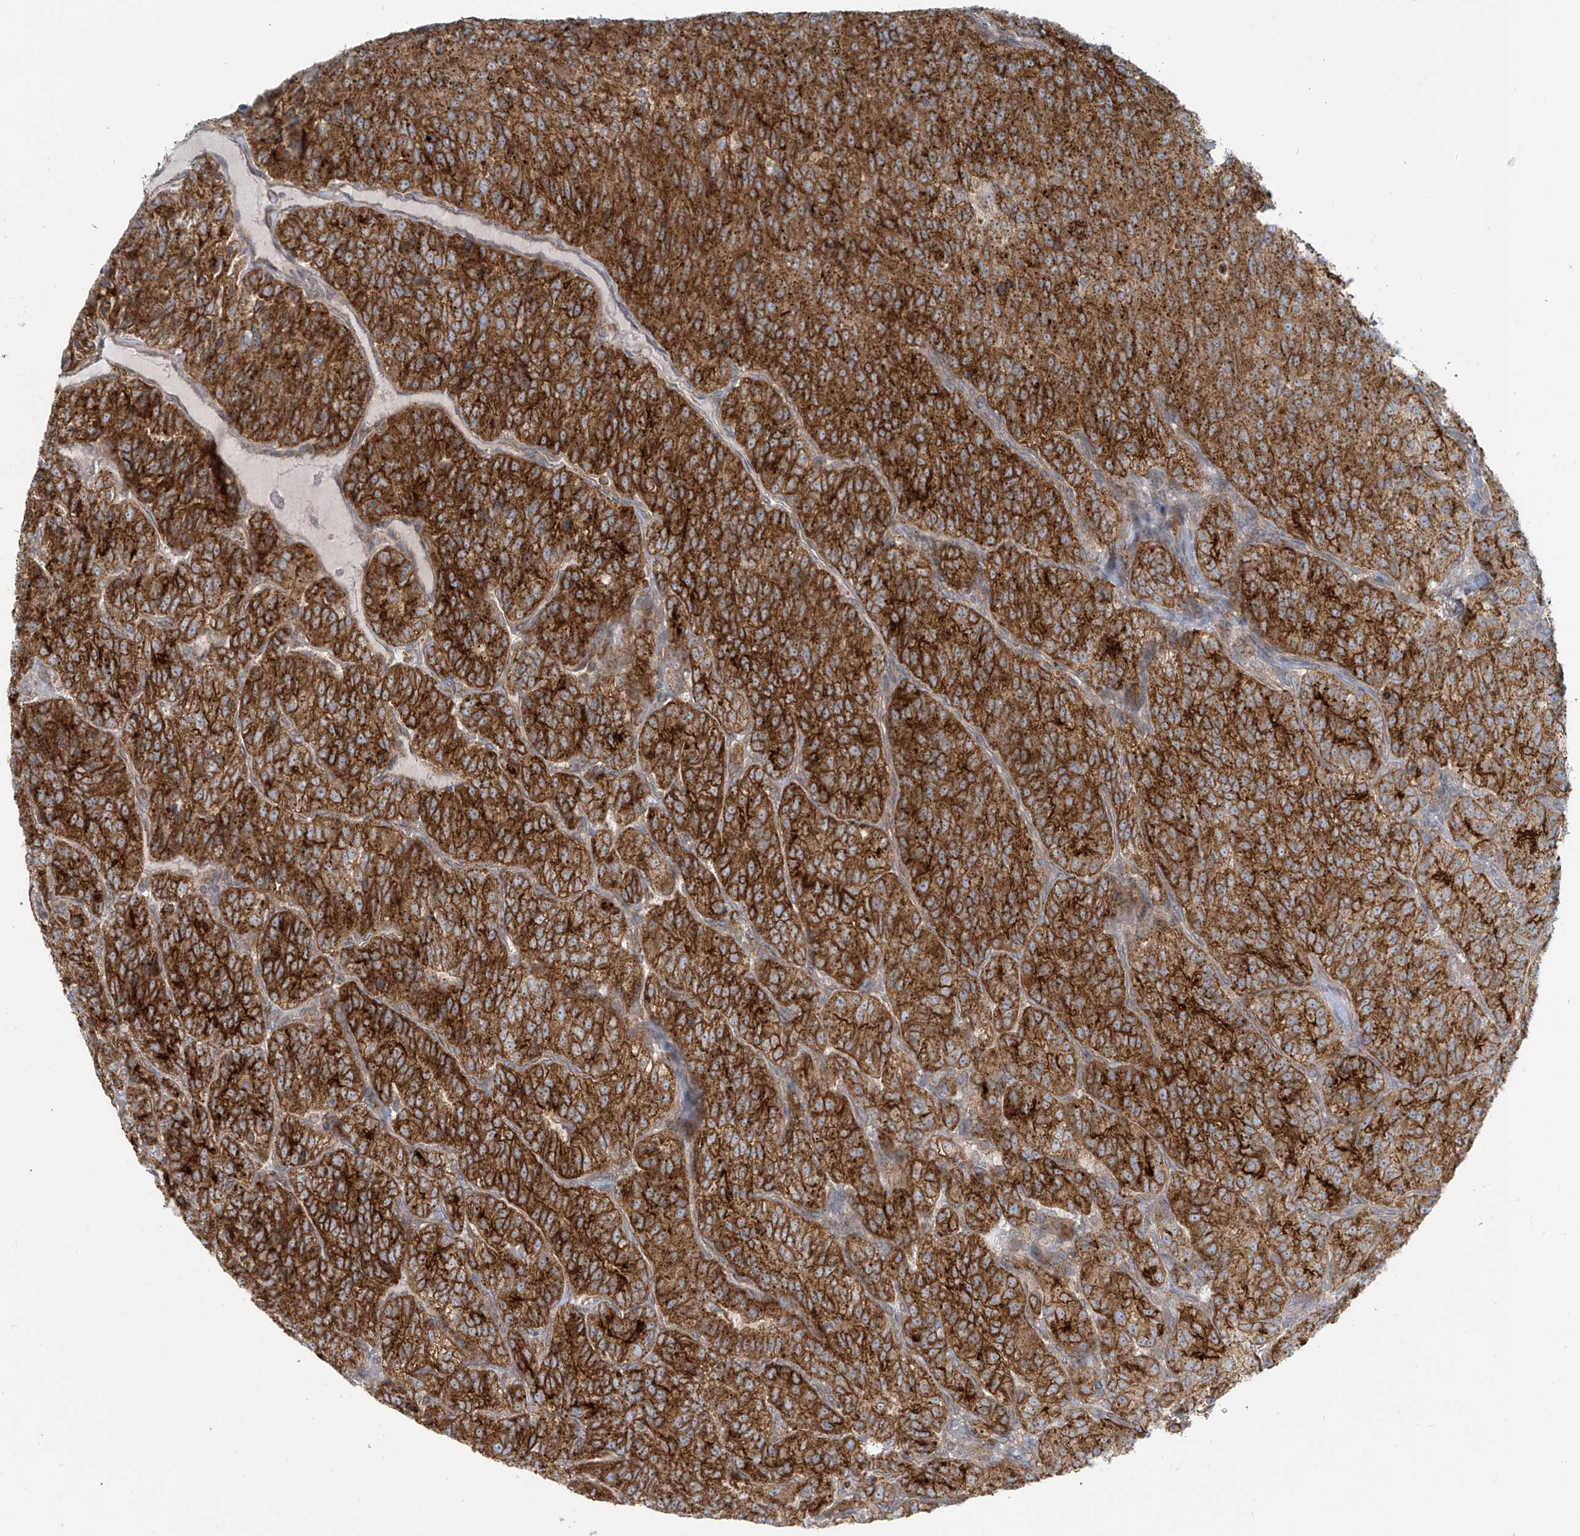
{"staining": {"intensity": "strong", "quantity": ">75%", "location": "cytoplasmic/membranous"}, "tissue": "renal cancer", "cell_type": "Tumor cells", "image_type": "cancer", "snomed": [{"axis": "morphology", "description": "Adenocarcinoma, NOS"}, {"axis": "topography", "description": "Kidney"}], "caption": "Immunohistochemistry (IHC) photomicrograph of human renal cancer (adenocarcinoma) stained for a protein (brown), which displays high levels of strong cytoplasmic/membranous expression in approximately >75% of tumor cells.", "gene": "LZTS3", "patient": {"sex": "female", "age": 63}}